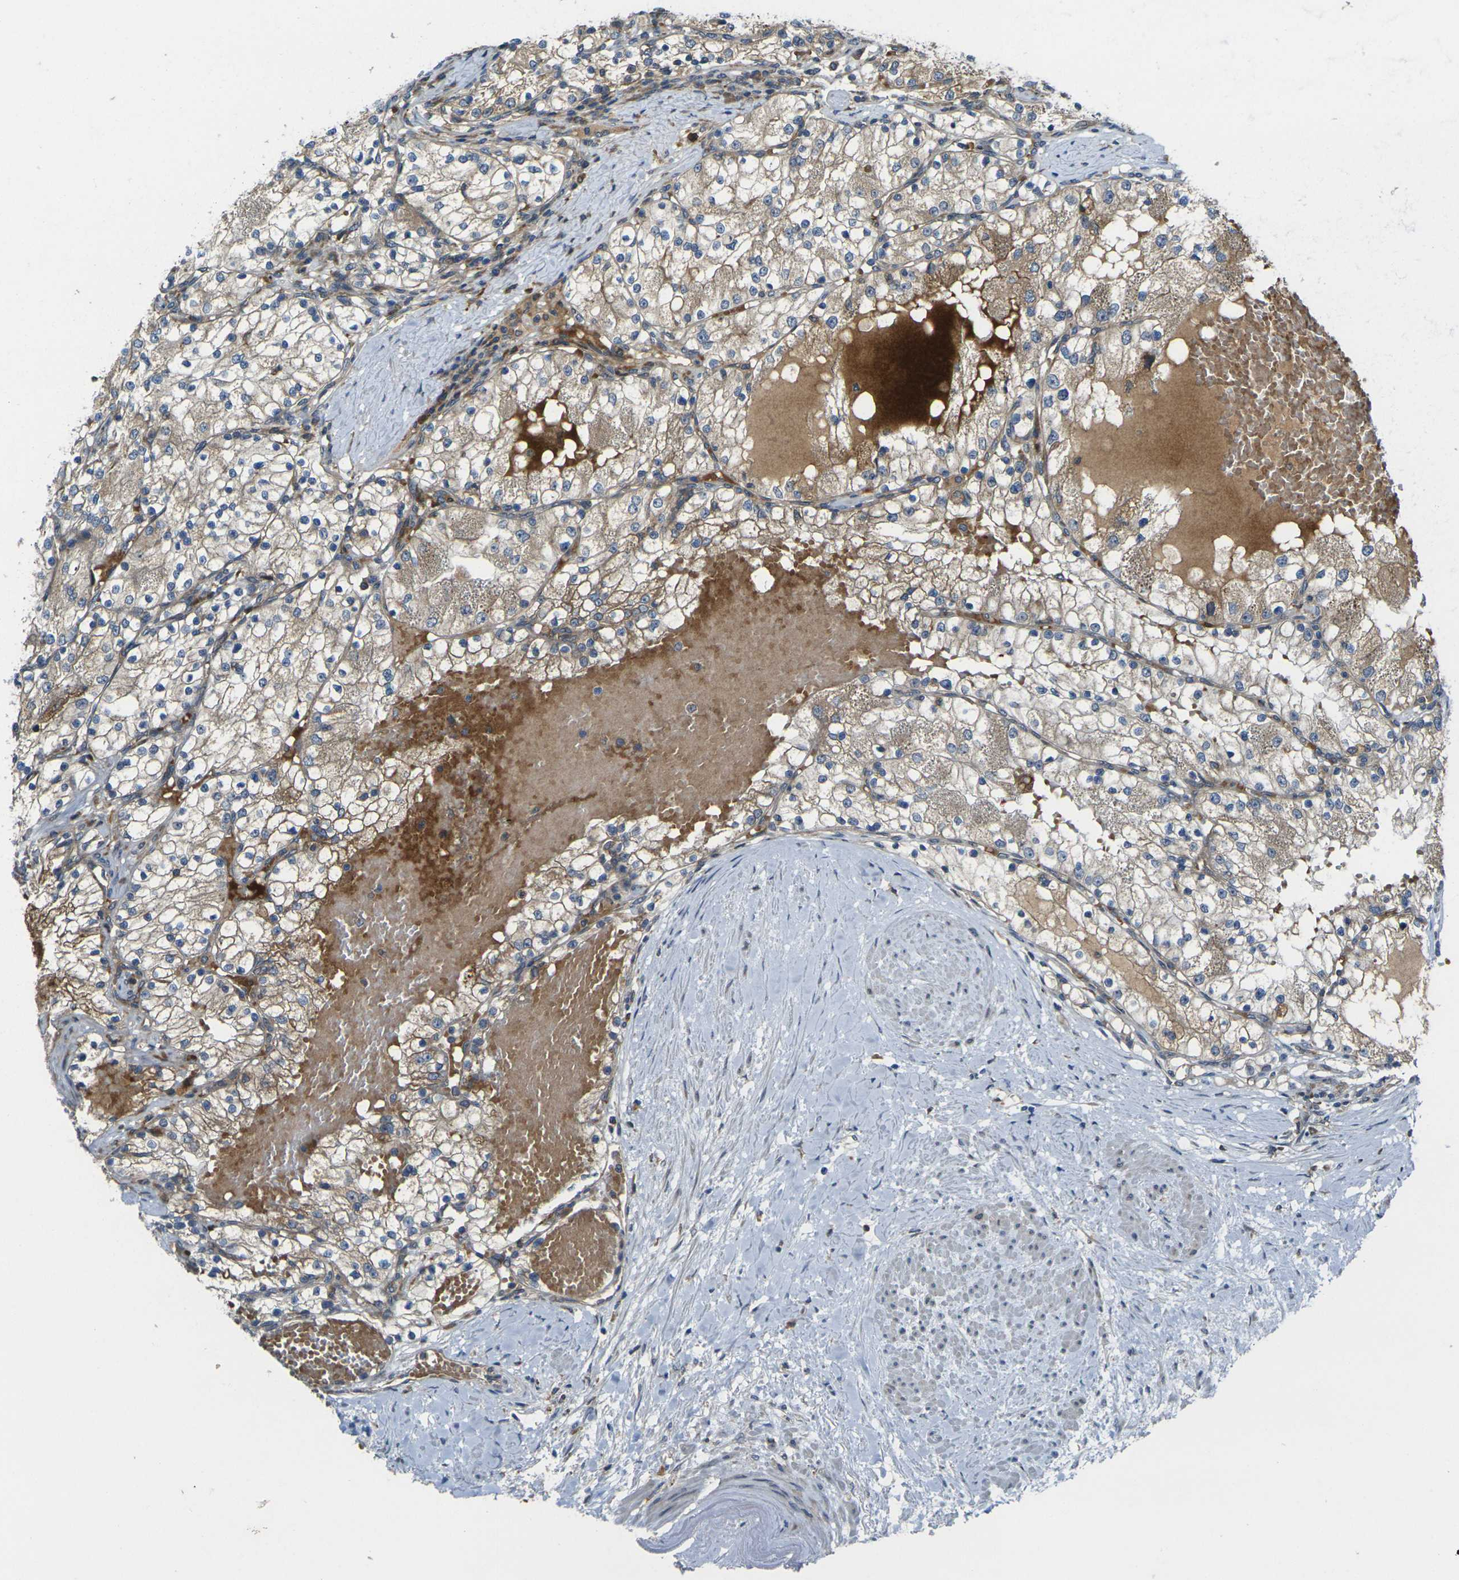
{"staining": {"intensity": "moderate", "quantity": ">75%", "location": "cytoplasmic/membranous"}, "tissue": "renal cancer", "cell_type": "Tumor cells", "image_type": "cancer", "snomed": [{"axis": "morphology", "description": "Adenocarcinoma, NOS"}, {"axis": "topography", "description": "Kidney"}], "caption": "Human renal adenocarcinoma stained with a brown dye displays moderate cytoplasmic/membranous positive expression in about >75% of tumor cells.", "gene": "FZD1", "patient": {"sex": "male", "age": 68}}